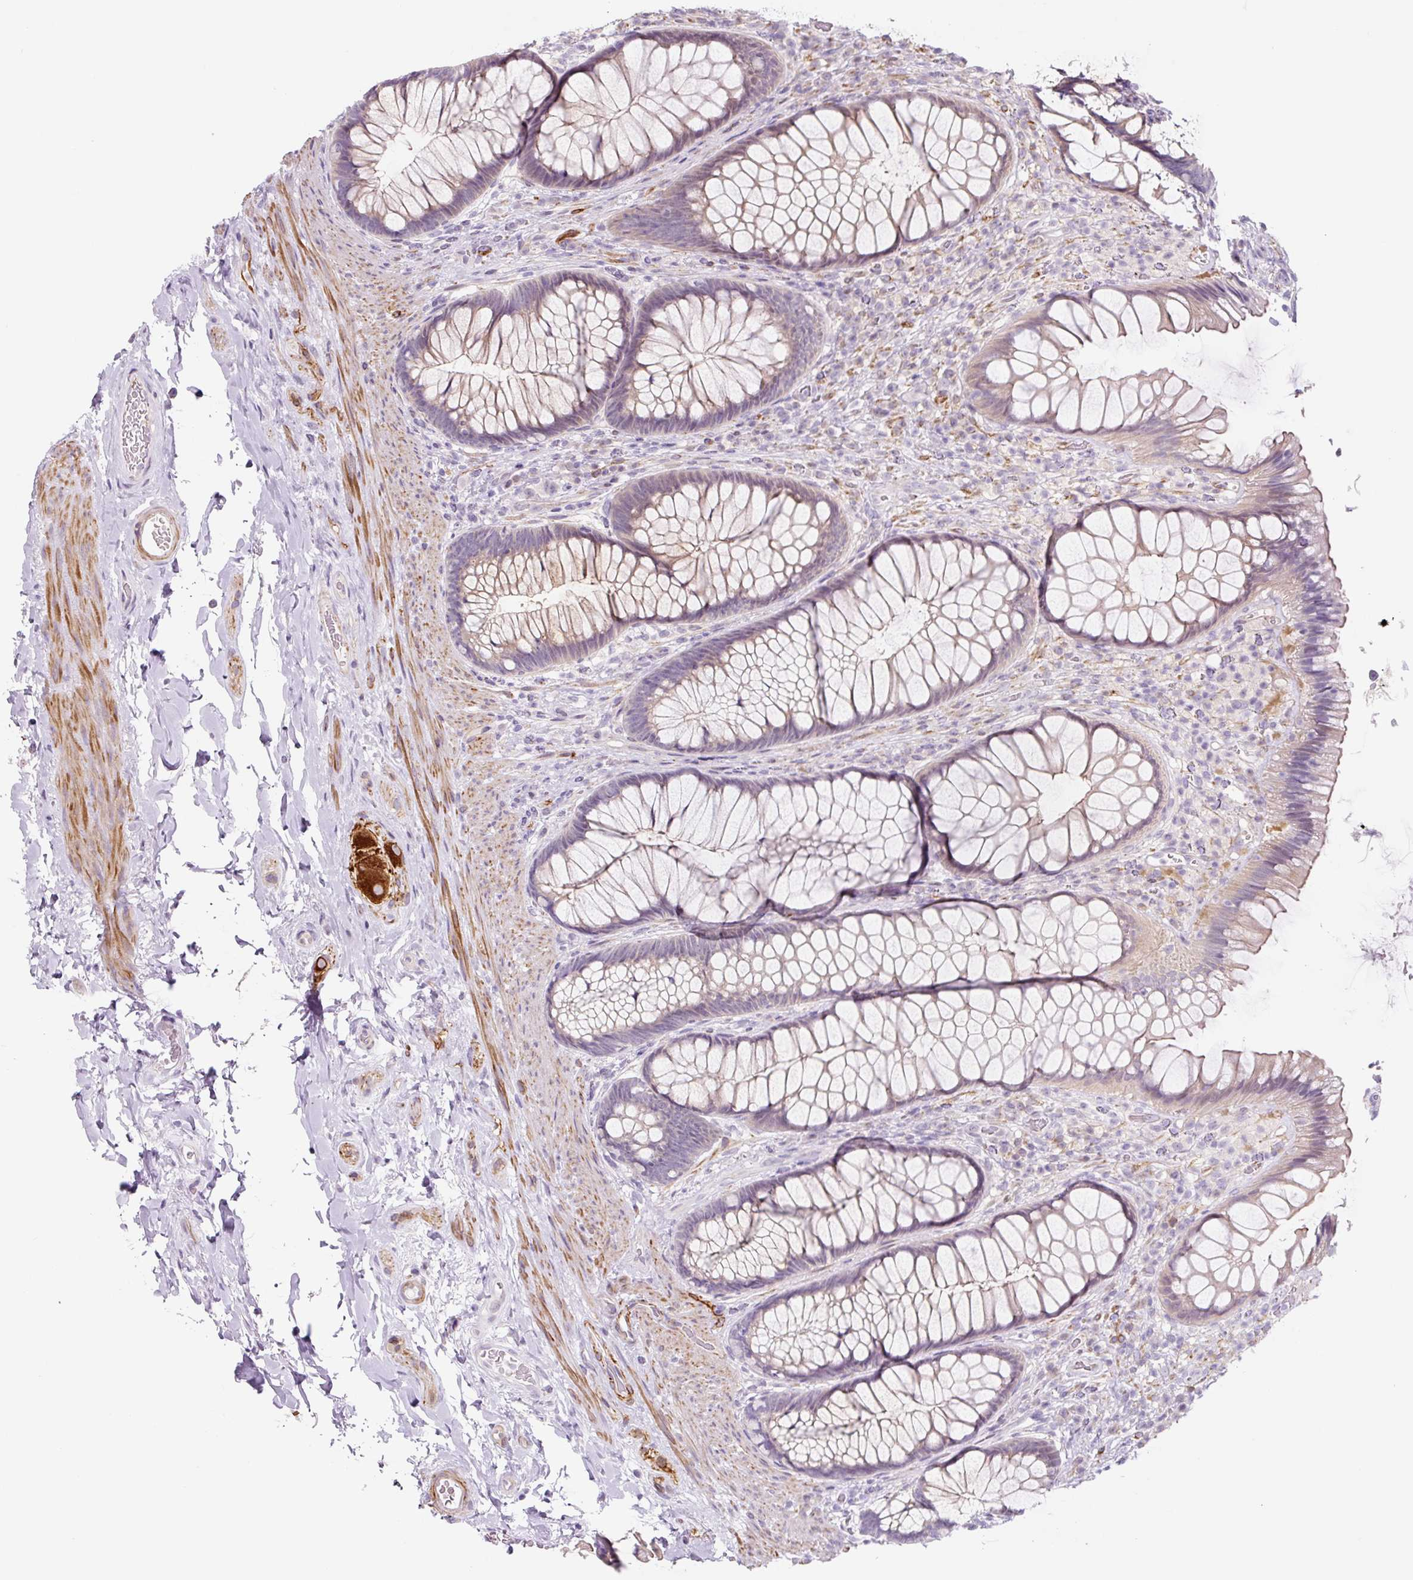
{"staining": {"intensity": "negative", "quantity": "none", "location": "none"}, "tissue": "rectum", "cell_type": "Glandular cells", "image_type": "normal", "snomed": [{"axis": "morphology", "description": "Normal tissue, NOS"}, {"axis": "topography", "description": "Rectum"}], "caption": "Histopathology image shows no significant protein expression in glandular cells of benign rectum. The staining is performed using DAB brown chromogen with nuclei counter-stained in using hematoxylin.", "gene": "CCL25", "patient": {"sex": "male", "age": 53}}